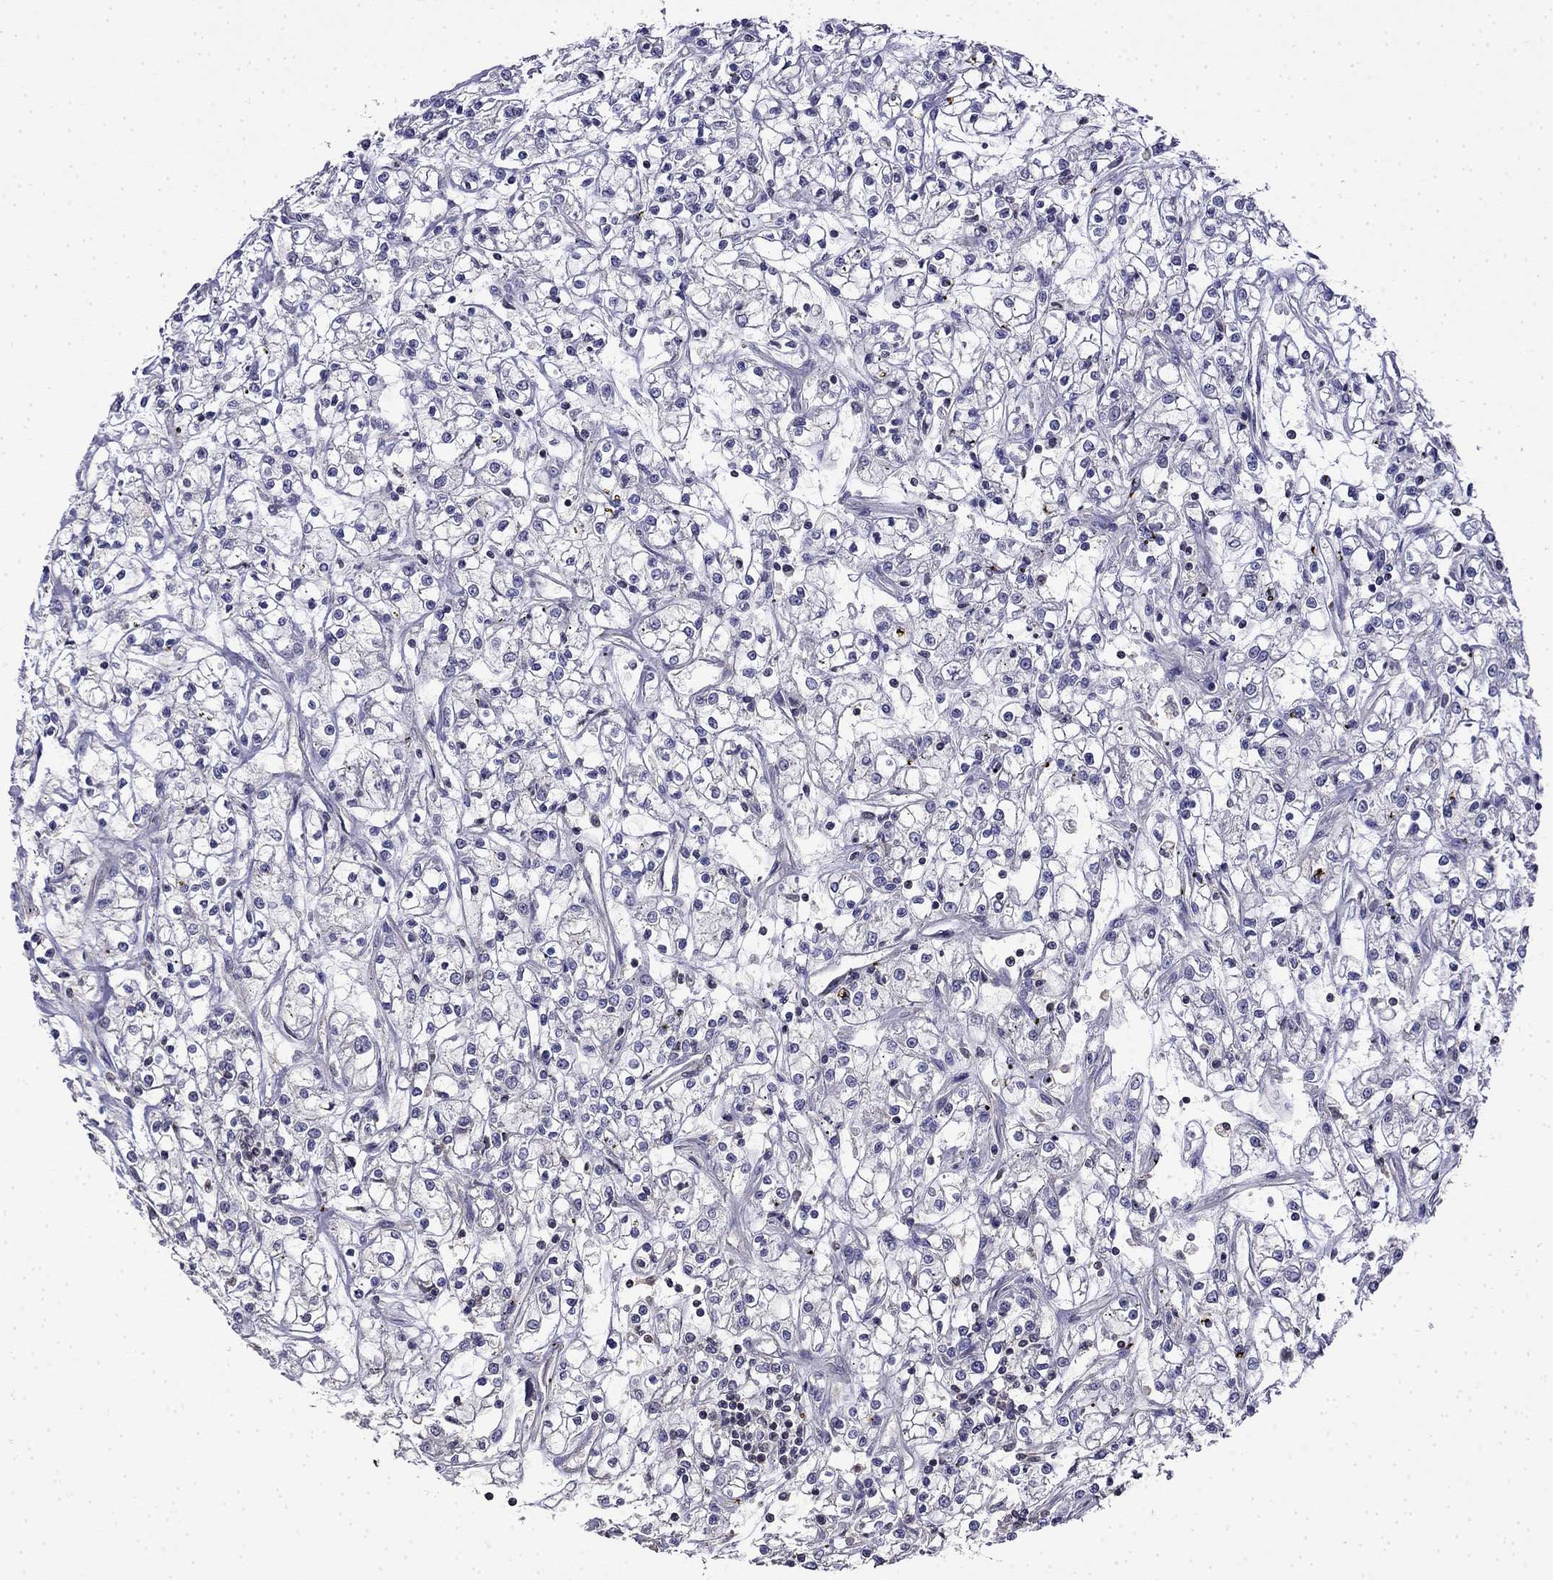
{"staining": {"intensity": "negative", "quantity": "none", "location": "none"}, "tissue": "renal cancer", "cell_type": "Tumor cells", "image_type": "cancer", "snomed": [{"axis": "morphology", "description": "Adenocarcinoma, NOS"}, {"axis": "topography", "description": "Kidney"}], "caption": "Immunohistochemistry of human renal cancer (adenocarcinoma) reveals no positivity in tumor cells.", "gene": "GUCA1B", "patient": {"sex": "female", "age": 59}}